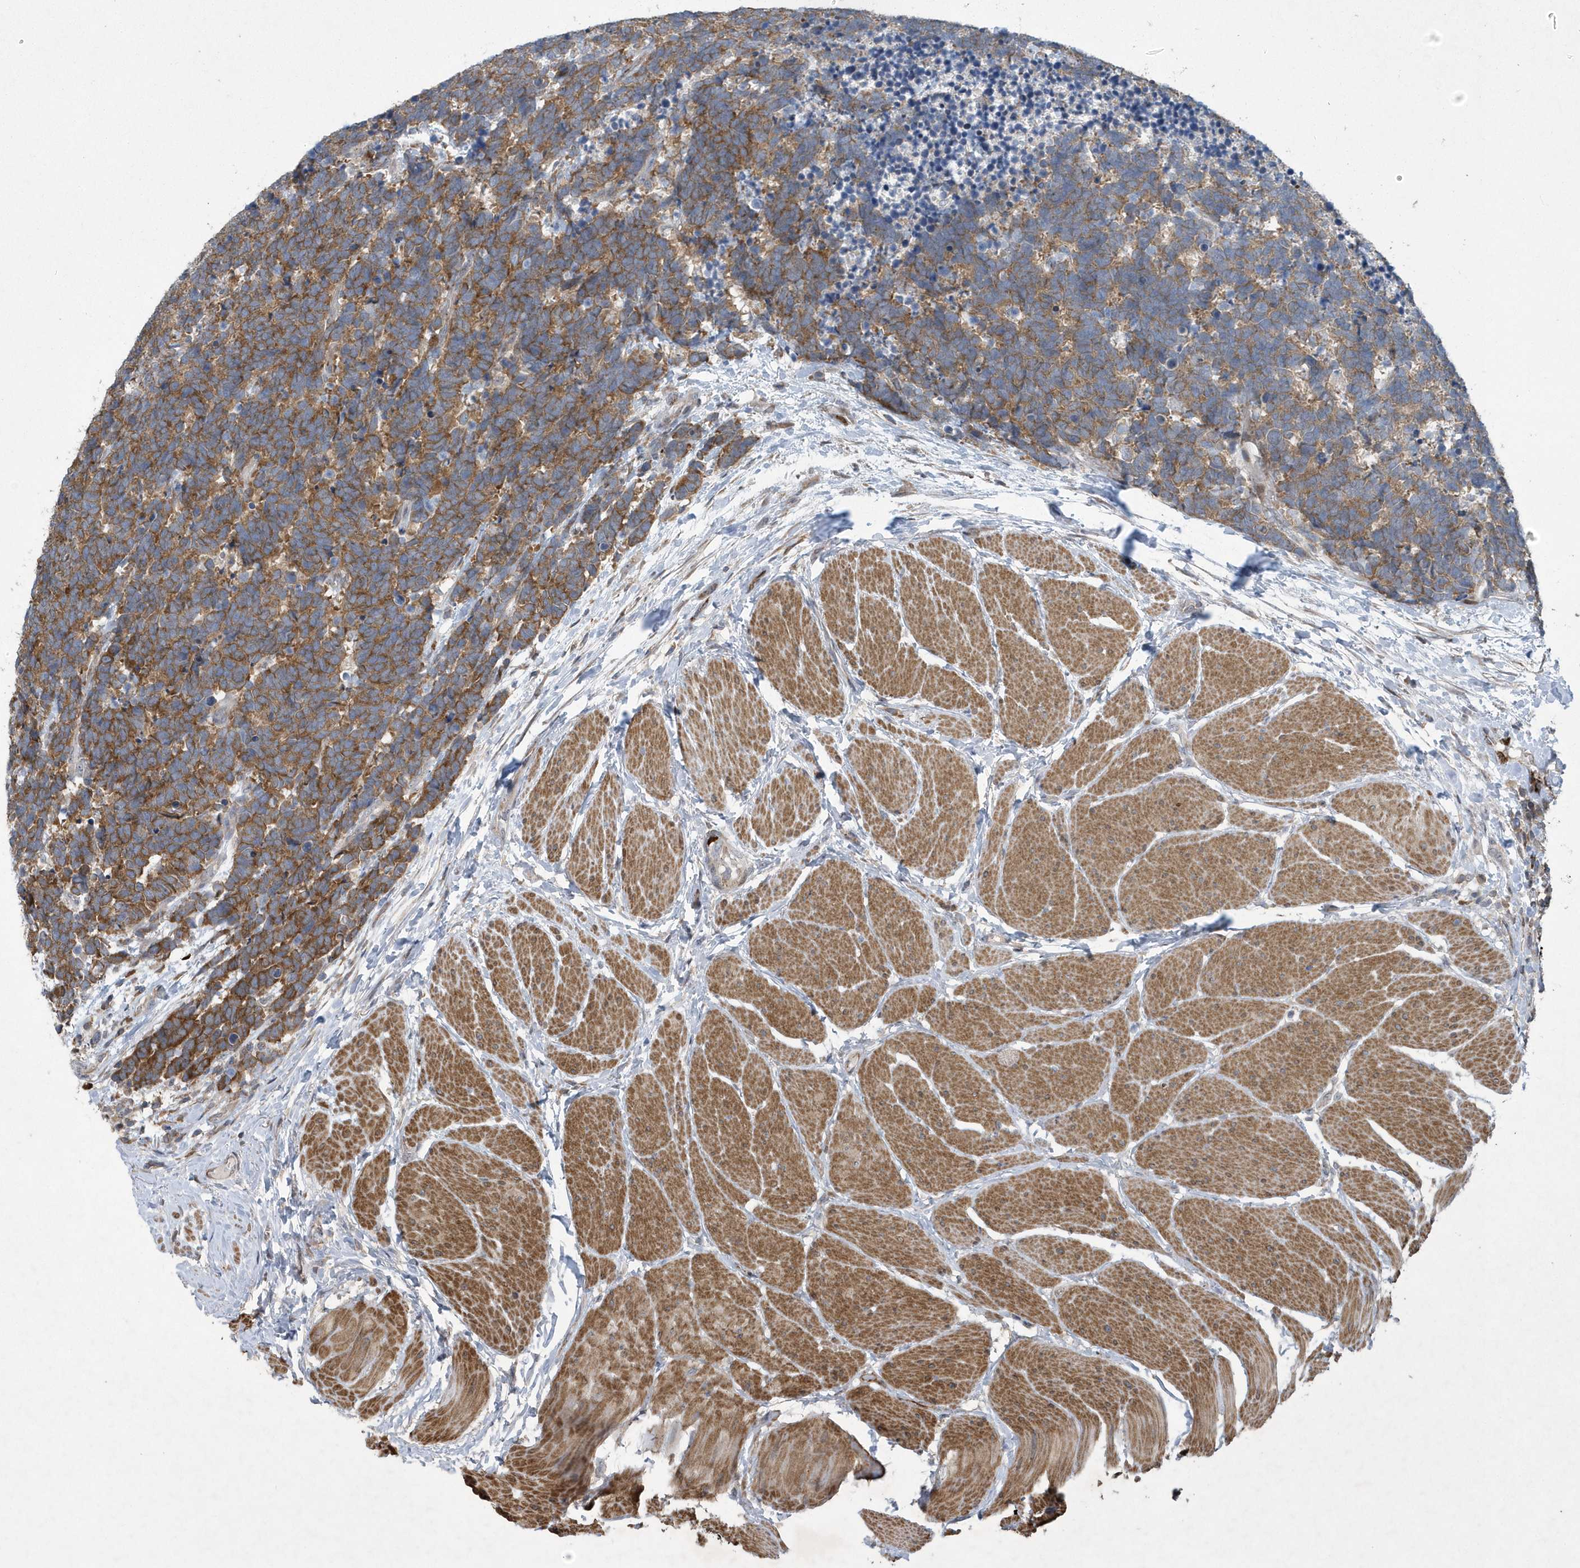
{"staining": {"intensity": "moderate", "quantity": ">75%", "location": "cytoplasmic/membranous"}, "tissue": "carcinoid", "cell_type": "Tumor cells", "image_type": "cancer", "snomed": [{"axis": "morphology", "description": "Carcinoma, NOS"}, {"axis": "morphology", "description": "Carcinoid, malignant, NOS"}, {"axis": "topography", "description": "Urinary bladder"}], "caption": "The histopathology image shows staining of carcinoma, revealing moderate cytoplasmic/membranous protein positivity (brown color) within tumor cells.", "gene": "N4BP2", "patient": {"sex": "male", "age": 57}}